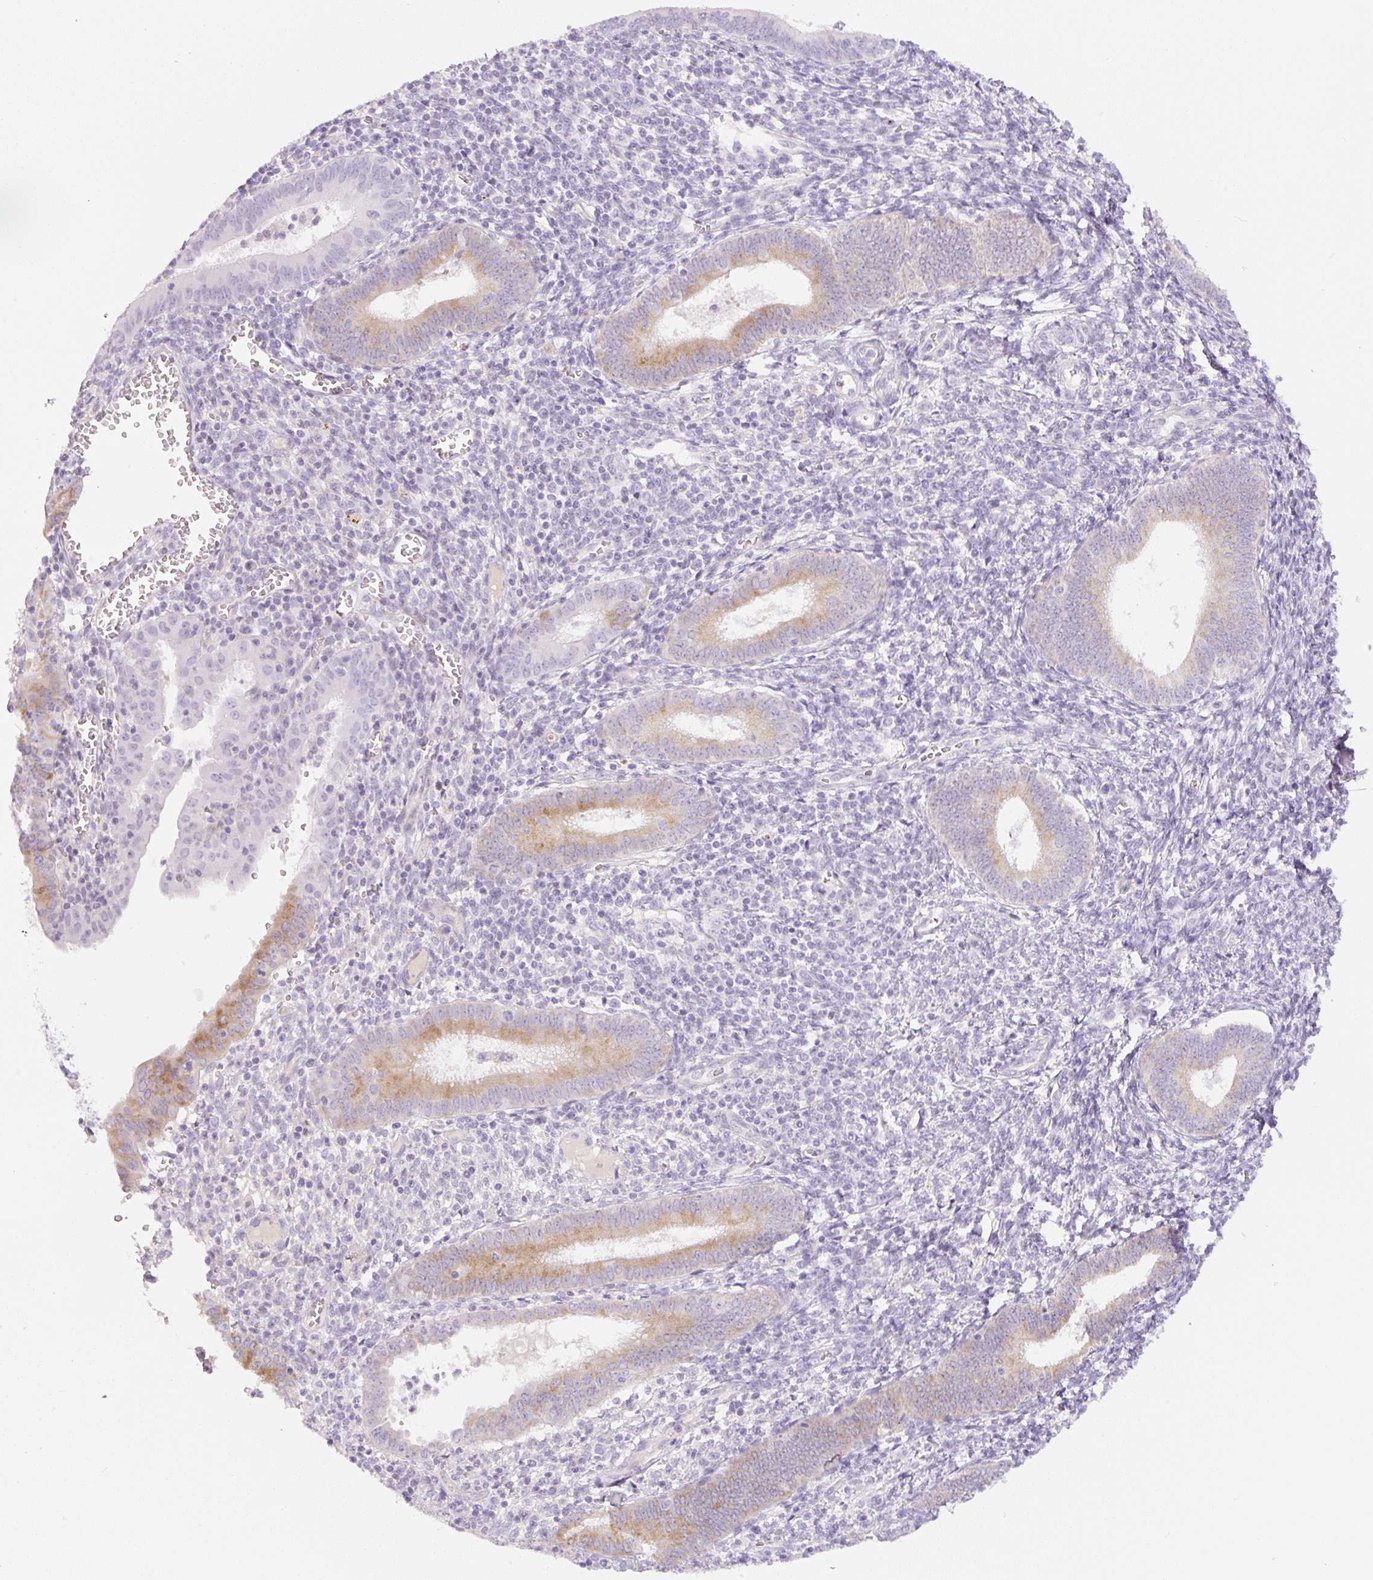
{"staining": {"intensity": "negative", "quantity": "none", "location": "none"}, "tissue": "endometrium", "cell_type": "Cells in endometrial stroma", "image_type": "normal", "snomed": [{"axis": "morphology", "description": "Normal tissue, NOS"}, {"axis": "topography", "description": "Endometrium"}], "caption": "IHC of benign endometrium shows no expression in cells in endometrial stroma. (Stains: DAB (3,3'-diaminobenzidine) immunohistochemistry (IHC) with hematoxylin counter stain, Microscopy: brightfield microscopy at high magnification).", "gene": "MIA2", "patient": {"sex": "female", "age": 41}}